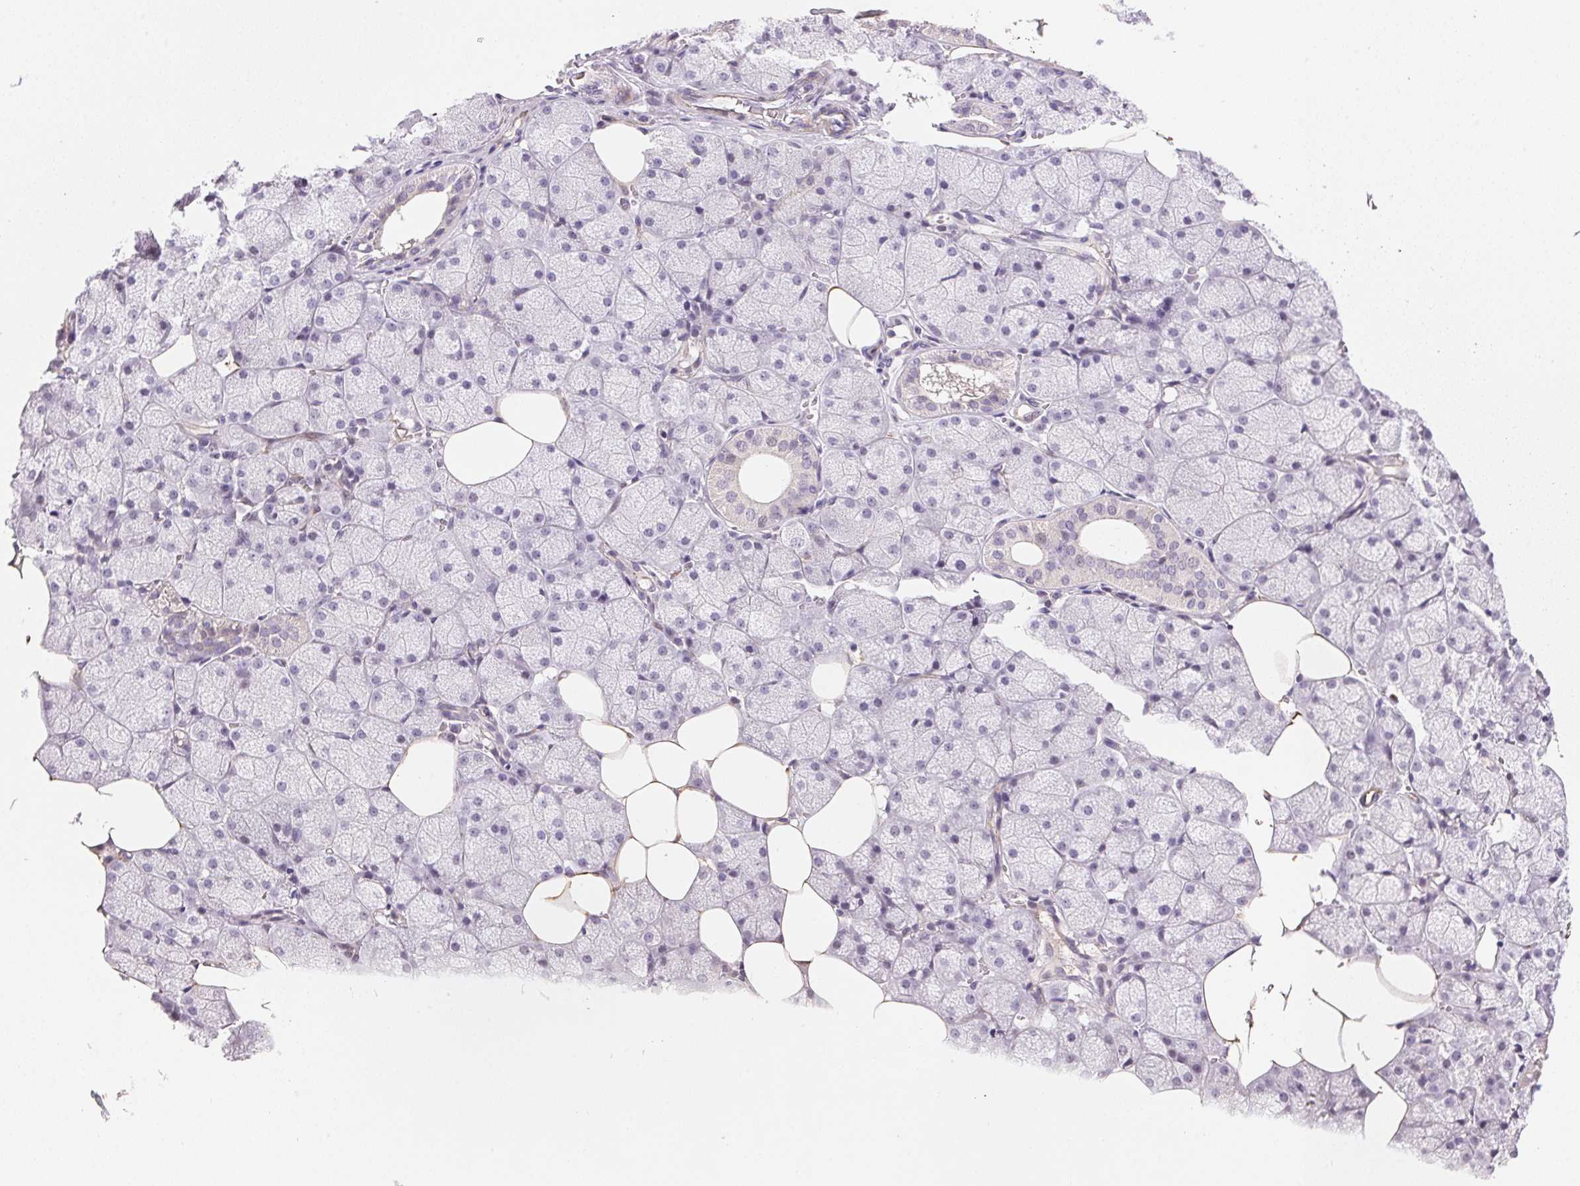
{"staining": {"intensity": "weak", "quantity": "<25%", "location": "cytoplasmic/membranous"}, "tissue": "salivary gland", "cell_type": "Glandular cells", "image_type": "normal", "snomed": [{"axis": "morphology", "description": "Normal tissue, NOS"}, {"axis": "topography", "description": "Salivary gland"}, {"axis": "topography", "description": "Peripheral nerve tissue"}], "caption": "Salivary gland was stained to show a protein in brown. There is no significant staining in glandular cells.", "gene": "GYG2", "patient": {"sex": "male", "age": 38}}